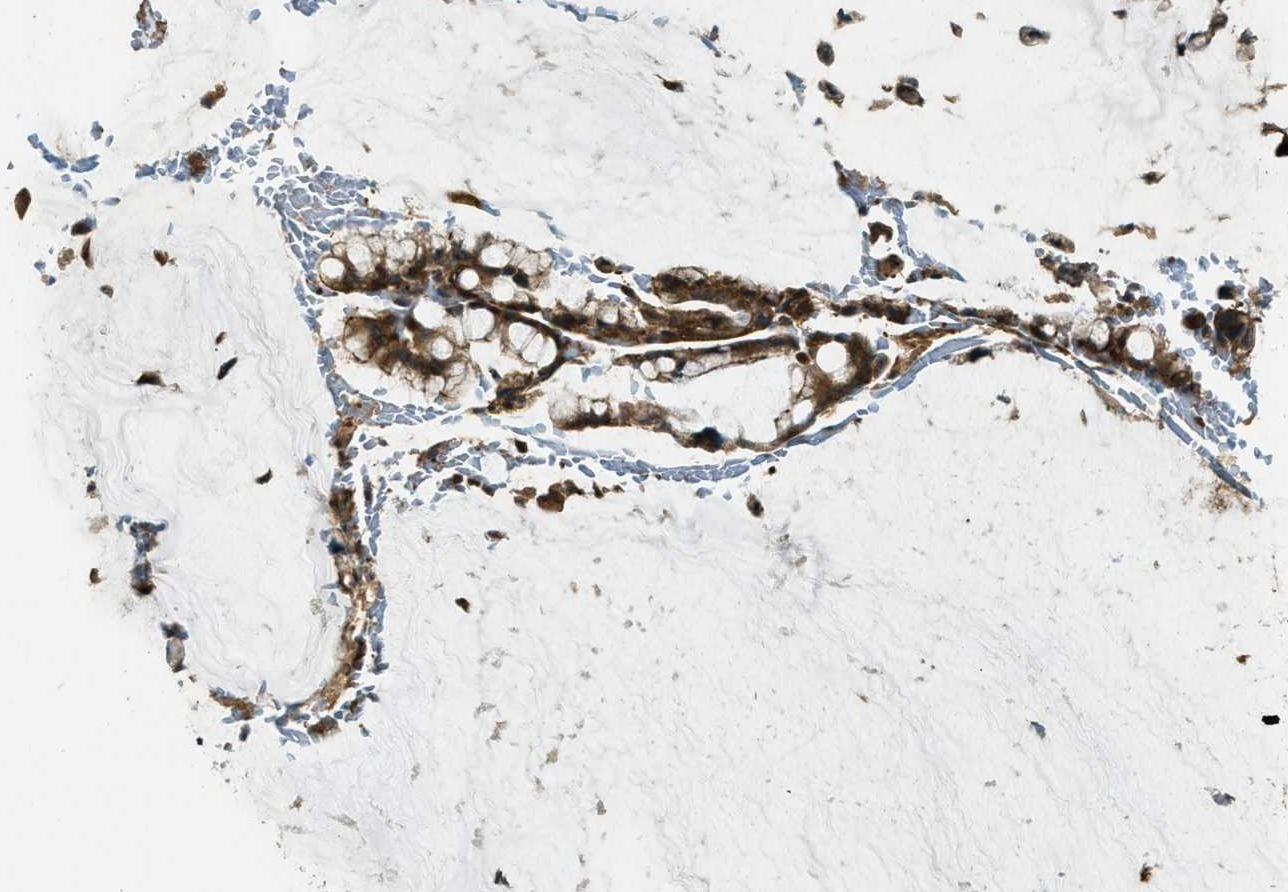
{"staining": {"intensity": "moderate", "quantity": ">75%", "location": "cytoplasmic/membranous"}, "tissue": "pancreatic cancer", "cell_type": "Tumor cells", "image_type": "cancer", "snomed": [{"axis": "morphology", "description": "Adenocarcinoma, NOS"}, {"axis": "topography", "description": "Pancreas"}], "caption": "Human pancreatic cancer (adenocarcinoma) stained with a protein marker exhibits moderate staining in tumor cells.", "gene": "PPP6R3", "patient": {"sex": "male", "age": 41}}